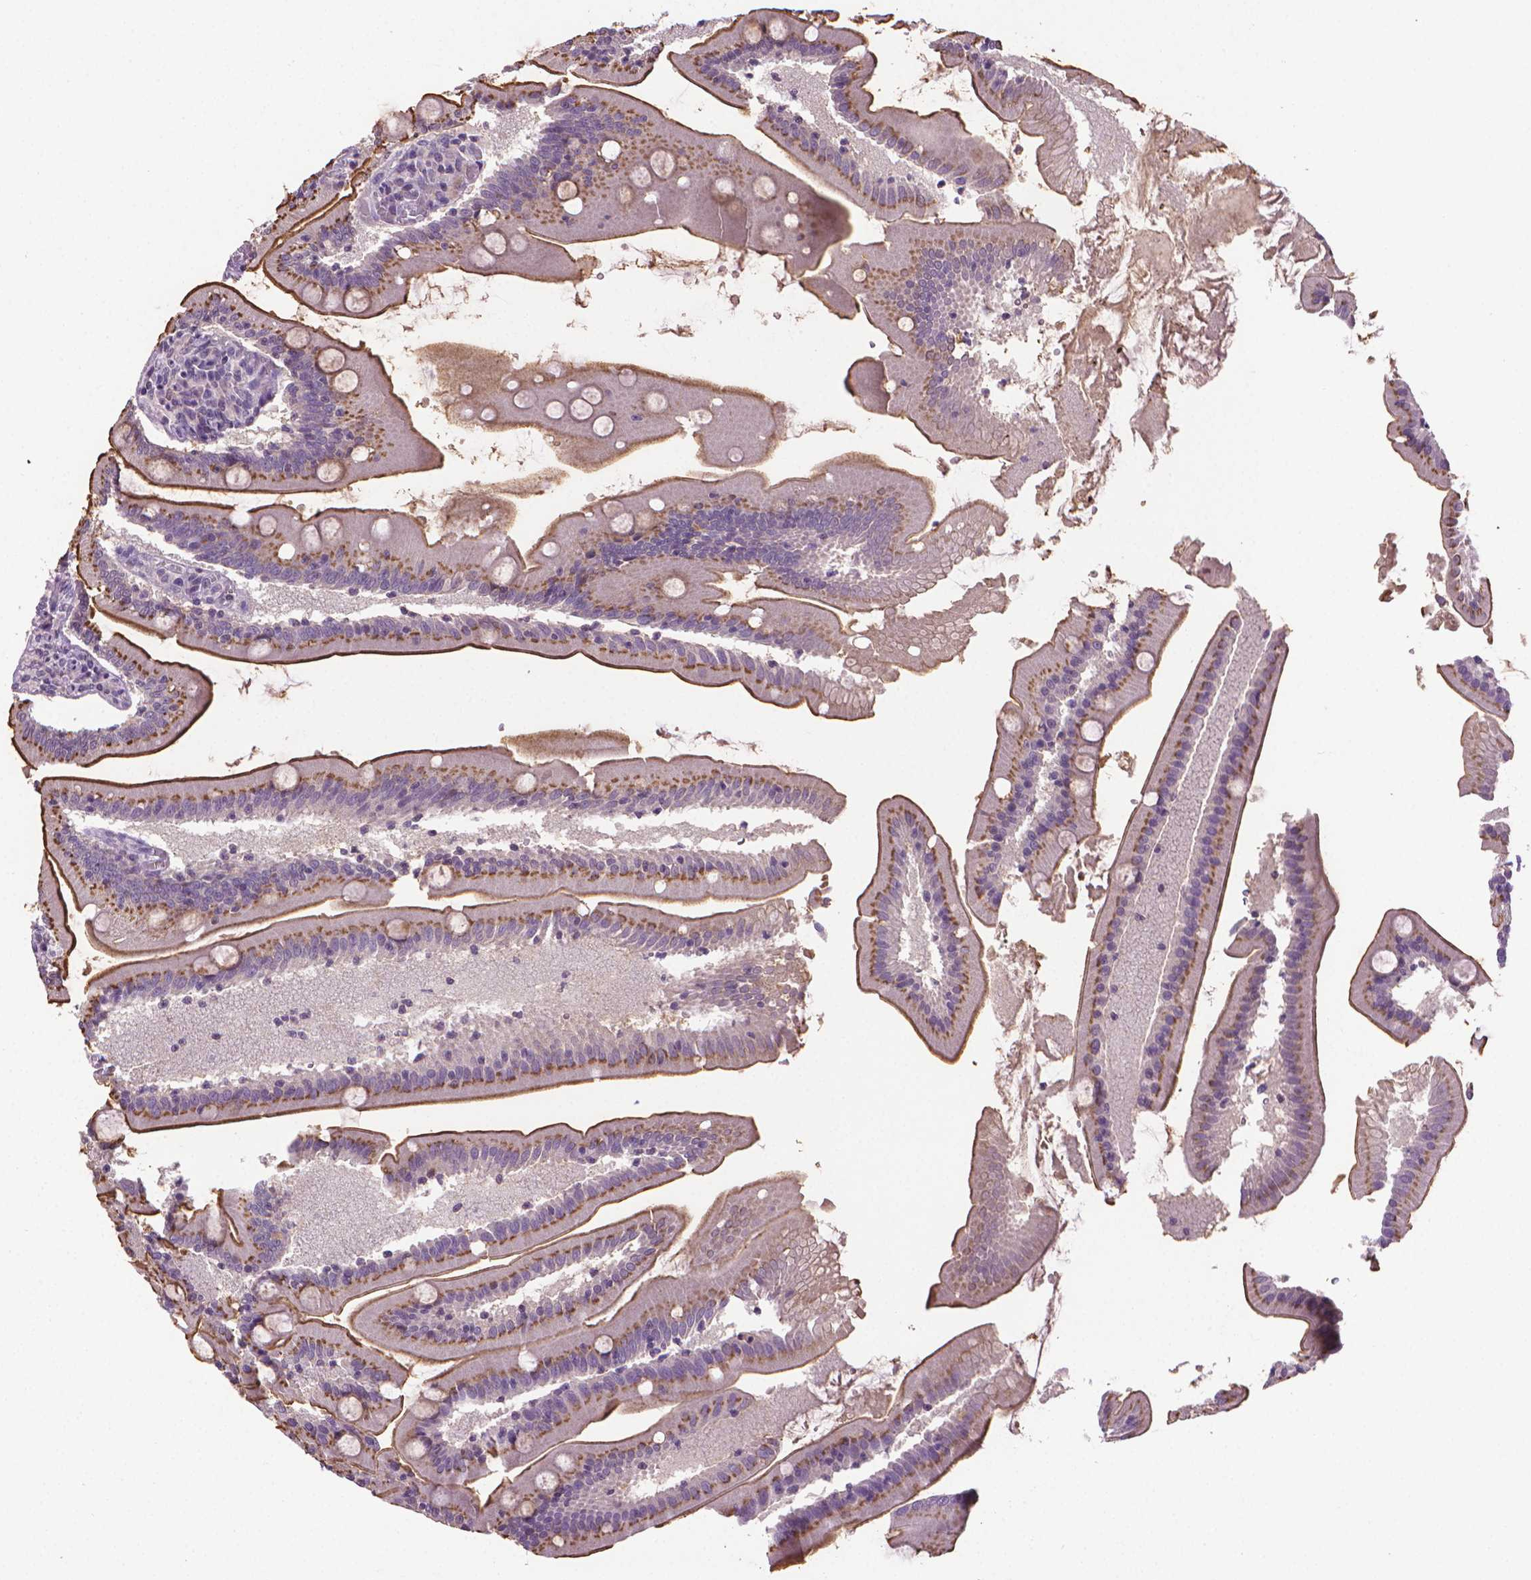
{"staining": {"intensity": "moderate", "quantity": "25%-75%", "location": "cytoplasmic/membranous"}, "tissue": "small intestine", "cell_type": "Glandular cells", "image_type": "normal", "snomed": [{"axis": "morphology", "description": "Normal tissue, NOS"}, {"axis": "topography", "description": "Small intestine"}], "caption": "Immunohistochemistry of unremarkable human small intestine reveals medium levels of moderate cytoplasmic/membranous positivity in about 25%-75% of glandular cells.", "gene": "CDKN2D", "patient": {"sex": "male", "age": 37}}